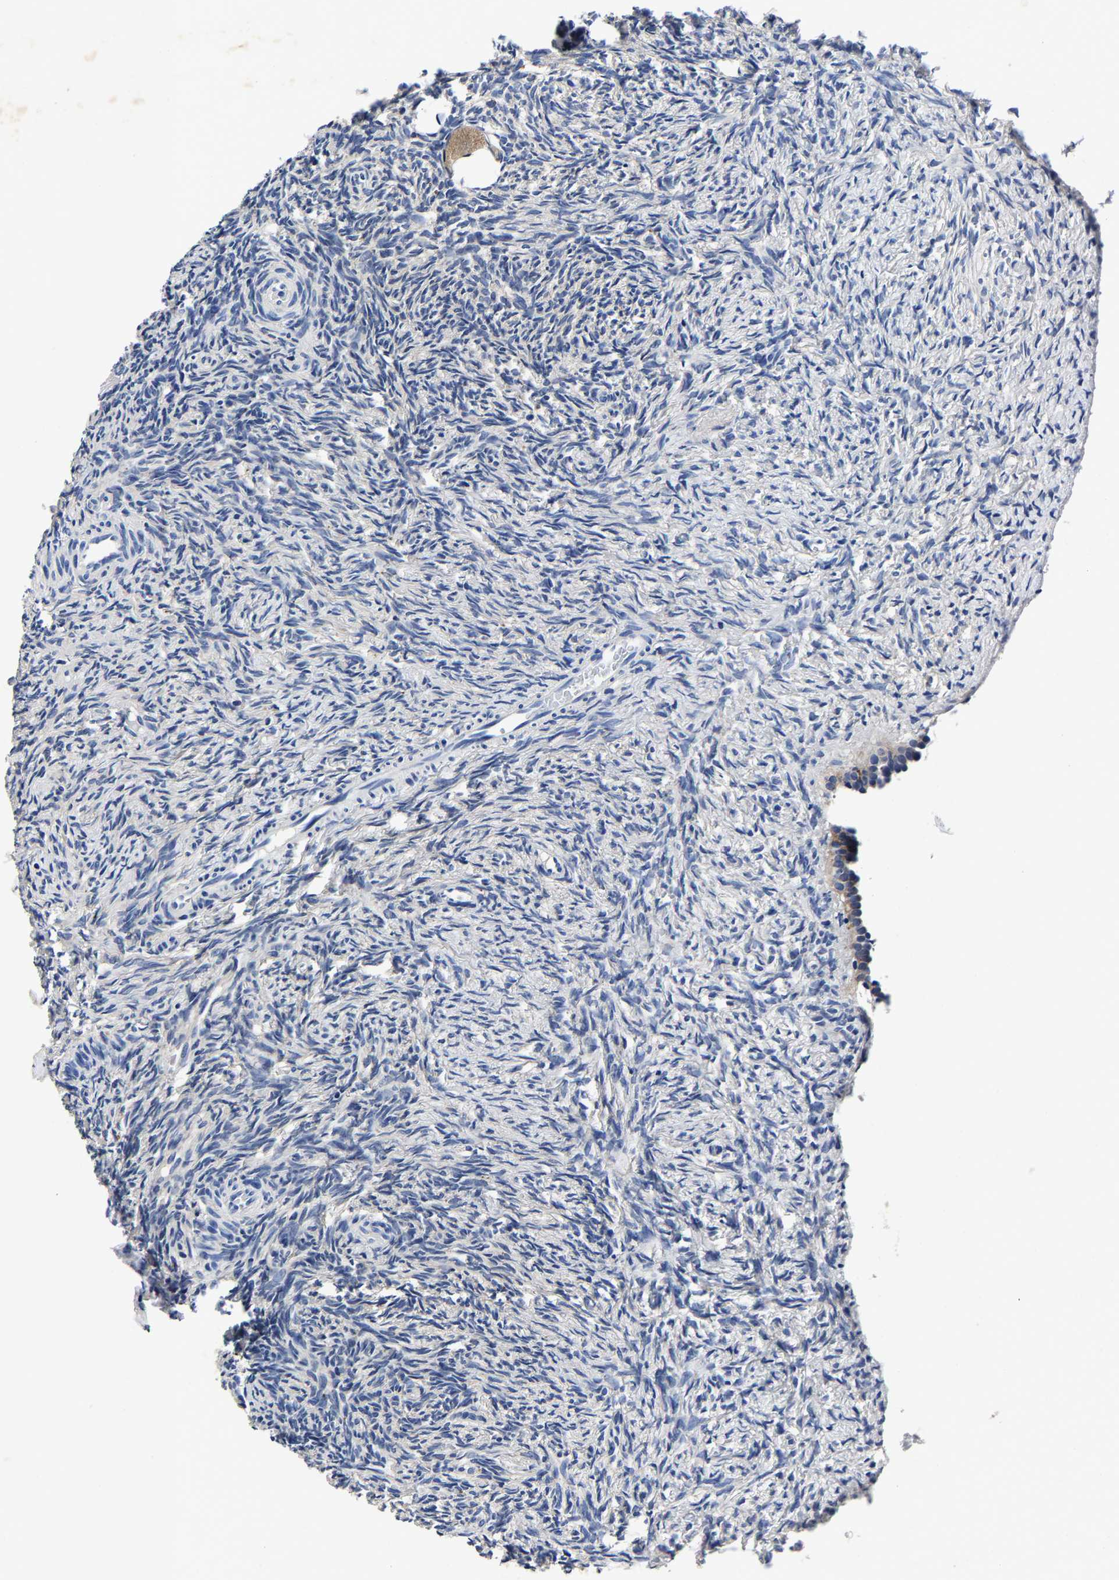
{"staining": {"intensity": "weak", "quantity": "25%-75%", "location": "cytoplasmic/membranous"}, "tissue": "ovary", "cell_type": "Follicle cells", "image_type": "normal", "snomed": [{"axis": "morphology", "description": "Normal tissue, NOS"}, {"axis": "topography", "description": "Ovary"}], "caption": "This histopathology image reveals immunohistochemistry (IHC) staining of normal ovary, with low weak cytoplasmic/membranous expression in approximately 25%-75% of follicle cells.", "gene": "PSPH", "patient": {"sex": "female", "age": 41}}